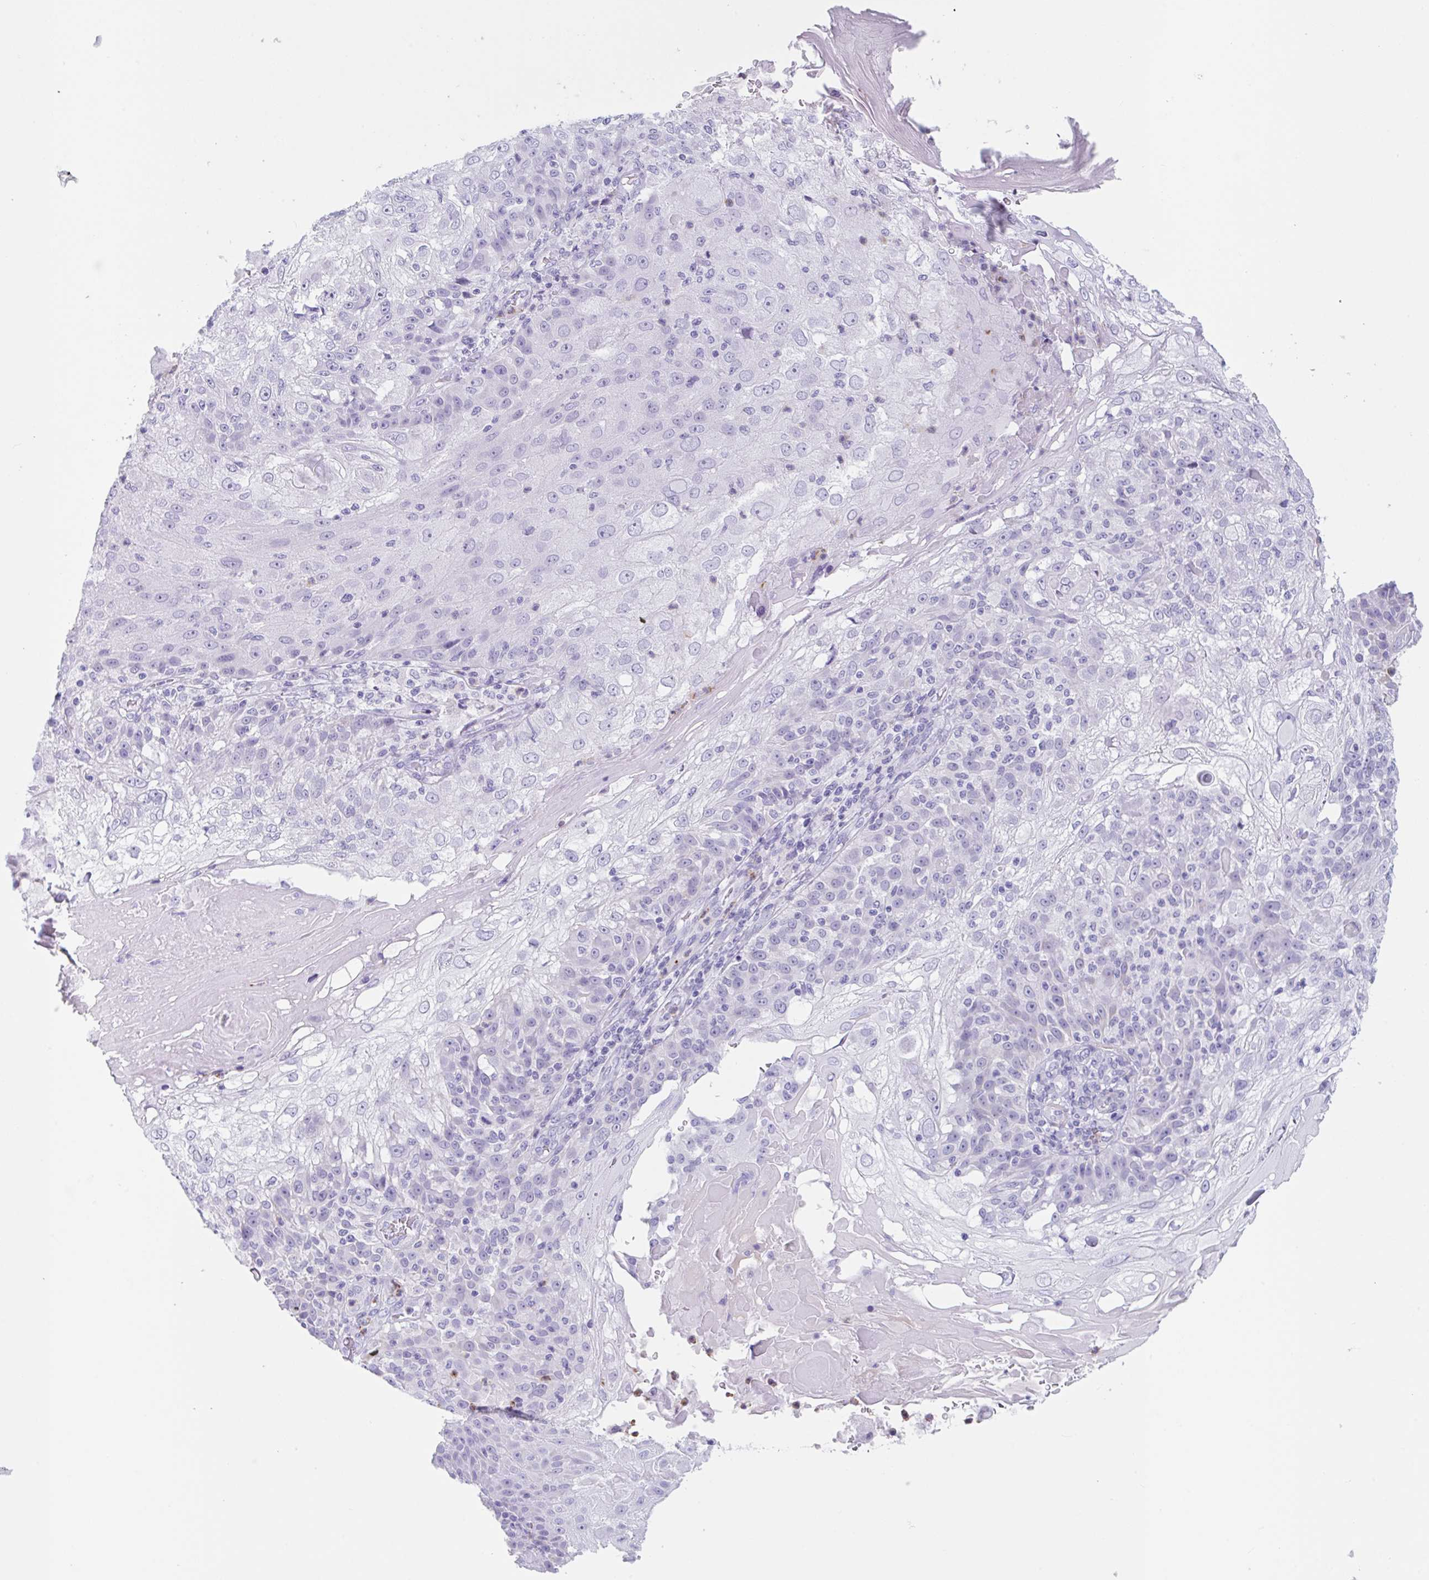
{"staining": {"intensity": "negative", "quantity": "none", "location": "none"}, "tissue": "skin cancer", "cell_type": "Tumor cells", "image_type": "cancer", "snomed": [{"axis": "morphology", "description": "Normal tissue, NOS"}, {"axis": "morphology", "description": "Squamous cell carcinoma, NOS"}, {"axis": "topography", "description": "Skin"}], "caption": "Photomicrograph shows no protein expression in tumor cells of skin cancer tissue. (Stains: DAB (3,3'-diaminobenzidine) IHC with hematoxylin counter stain, Microscopy: brightfield microscopy at high magnification).", "gene": "TAS2R41", "patient": {"sex": "female", "age": 83}}